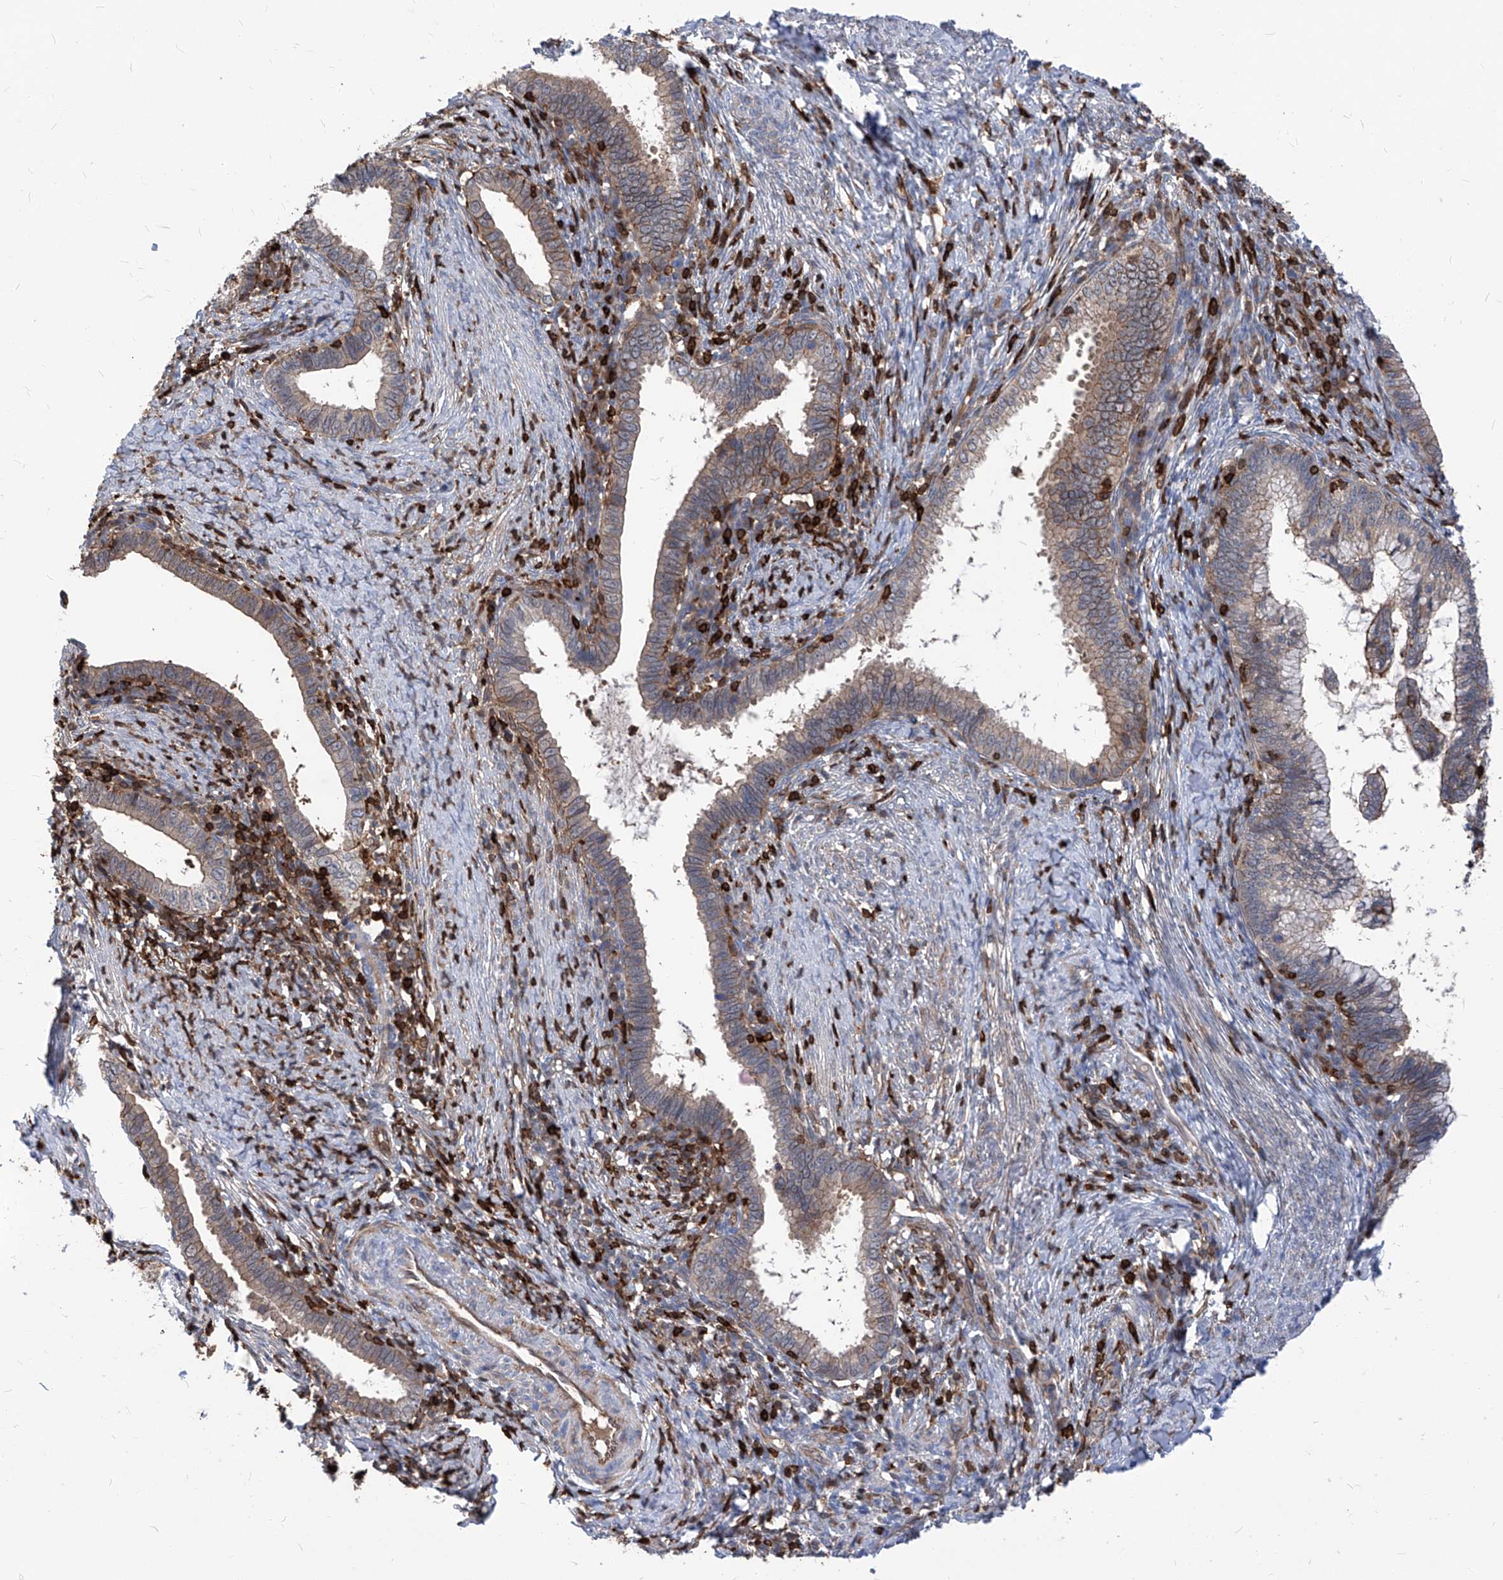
{"staining": {"intensity": "negative", "quantity": "none", "location": "none"}, "tissue": "cervical cancer", "cell_type": "Tumor cells", "image_type": "cancer", "snomed": [{"axis": "morphology", "description": "Adenocarcinoma, NOS"}, {"axis": "topography", "description": "Cervix"}], "caption": "Immunohistochemistry micrograph of adenocarcinoma (cervical) stained for a protein (brown), which exhibits no positivity in tumor cells.", "gene": "ABRACL", "patient": {"sex": "female", "age": 36}}